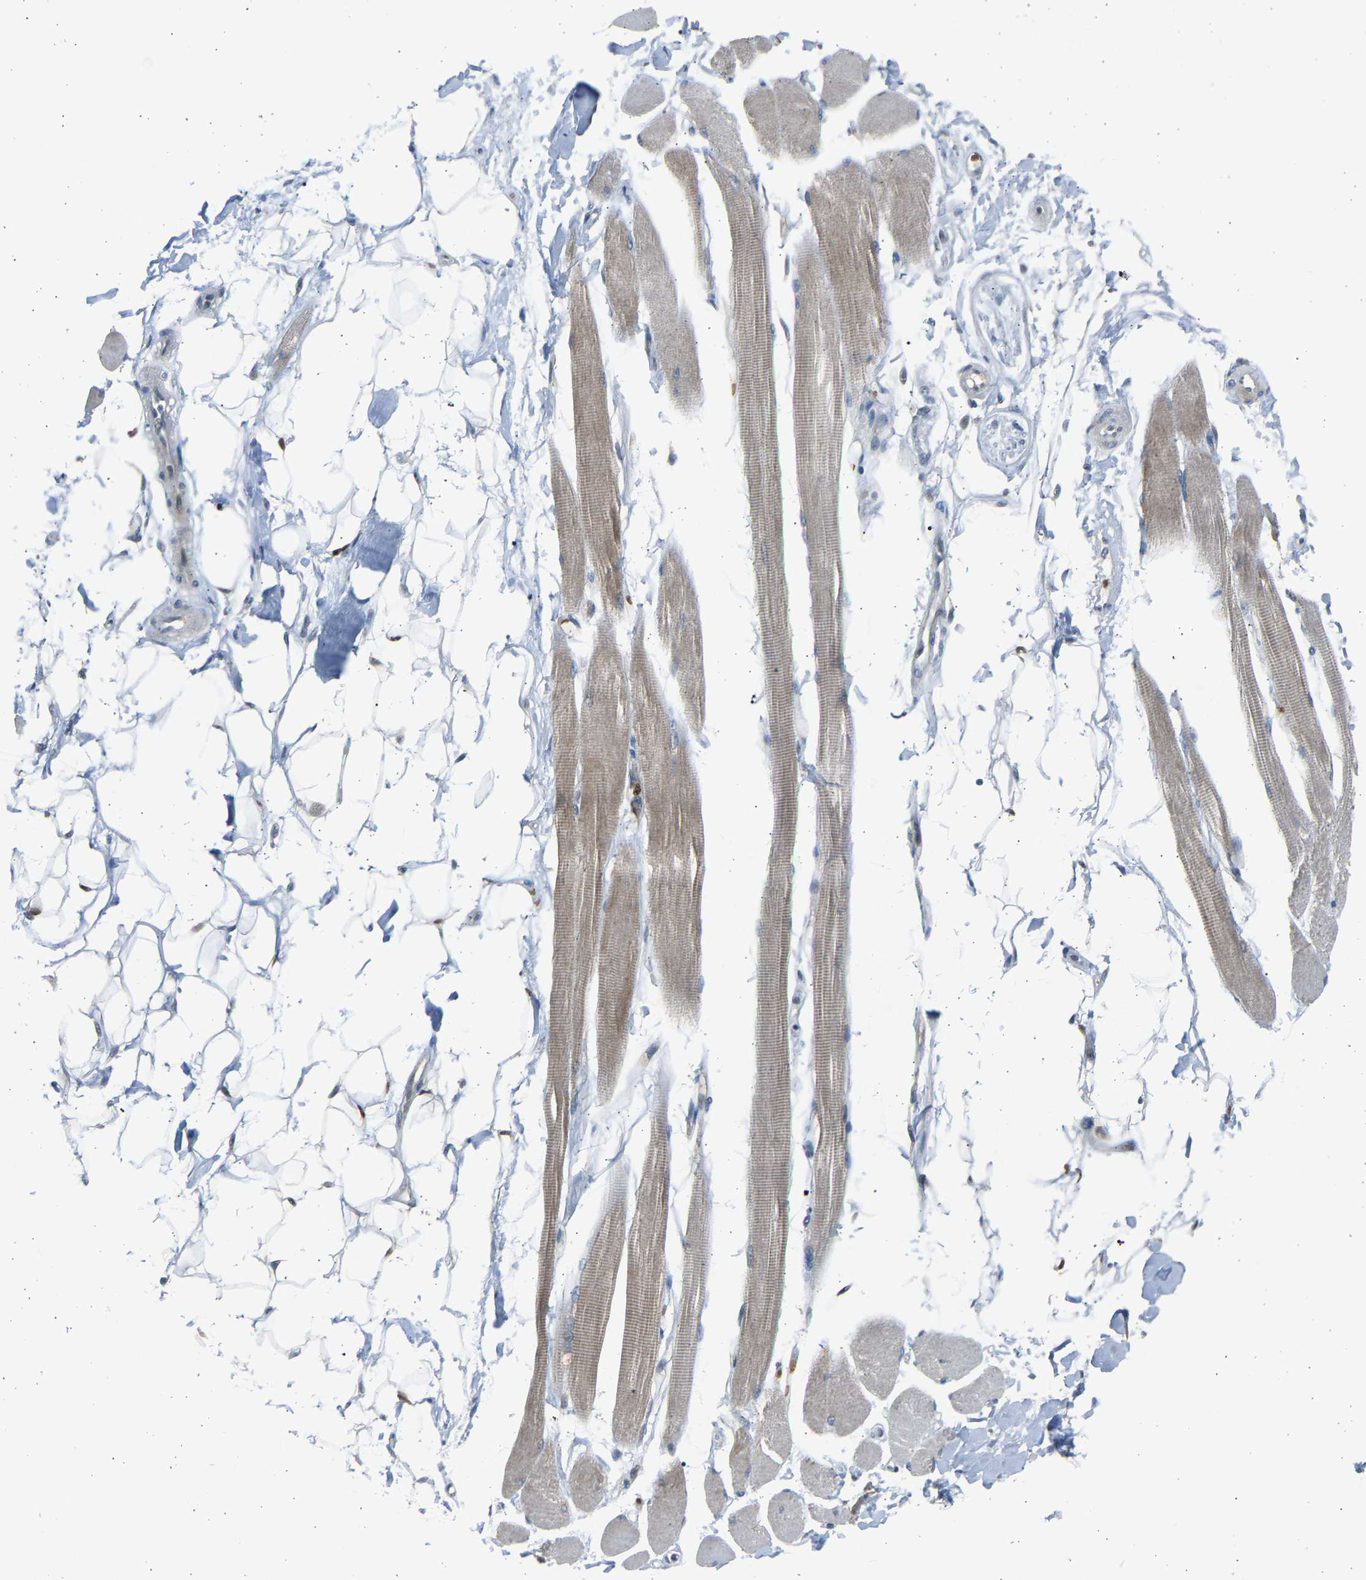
{"staining": {"intensity": "moderate", "quantity": ">75%", "location": "cytoplasmic/membranous"}, "tissue": "skeletal muscle", "cell_type": "Myocytes", "image_type": "normal", "snomed": [{"axis": "morphology", "description": "Normal tissue, NOS"}, {"axis": "topography", "description": "Skeletal muscle"}, {"axis": "topography", "description": "Peripheral nerve tissue"}], "caption": "Immunohistochemistry (IHC) of unremarkable human skeletal muscle demonstrates medium levels of moderate cytoplasmic/membranous positivity in about >75% of myocytes. (IHC, brightfield microscopy, high magnification).", "gene": "BIRC2", "patient": {"sex": "female", "age": 84}}